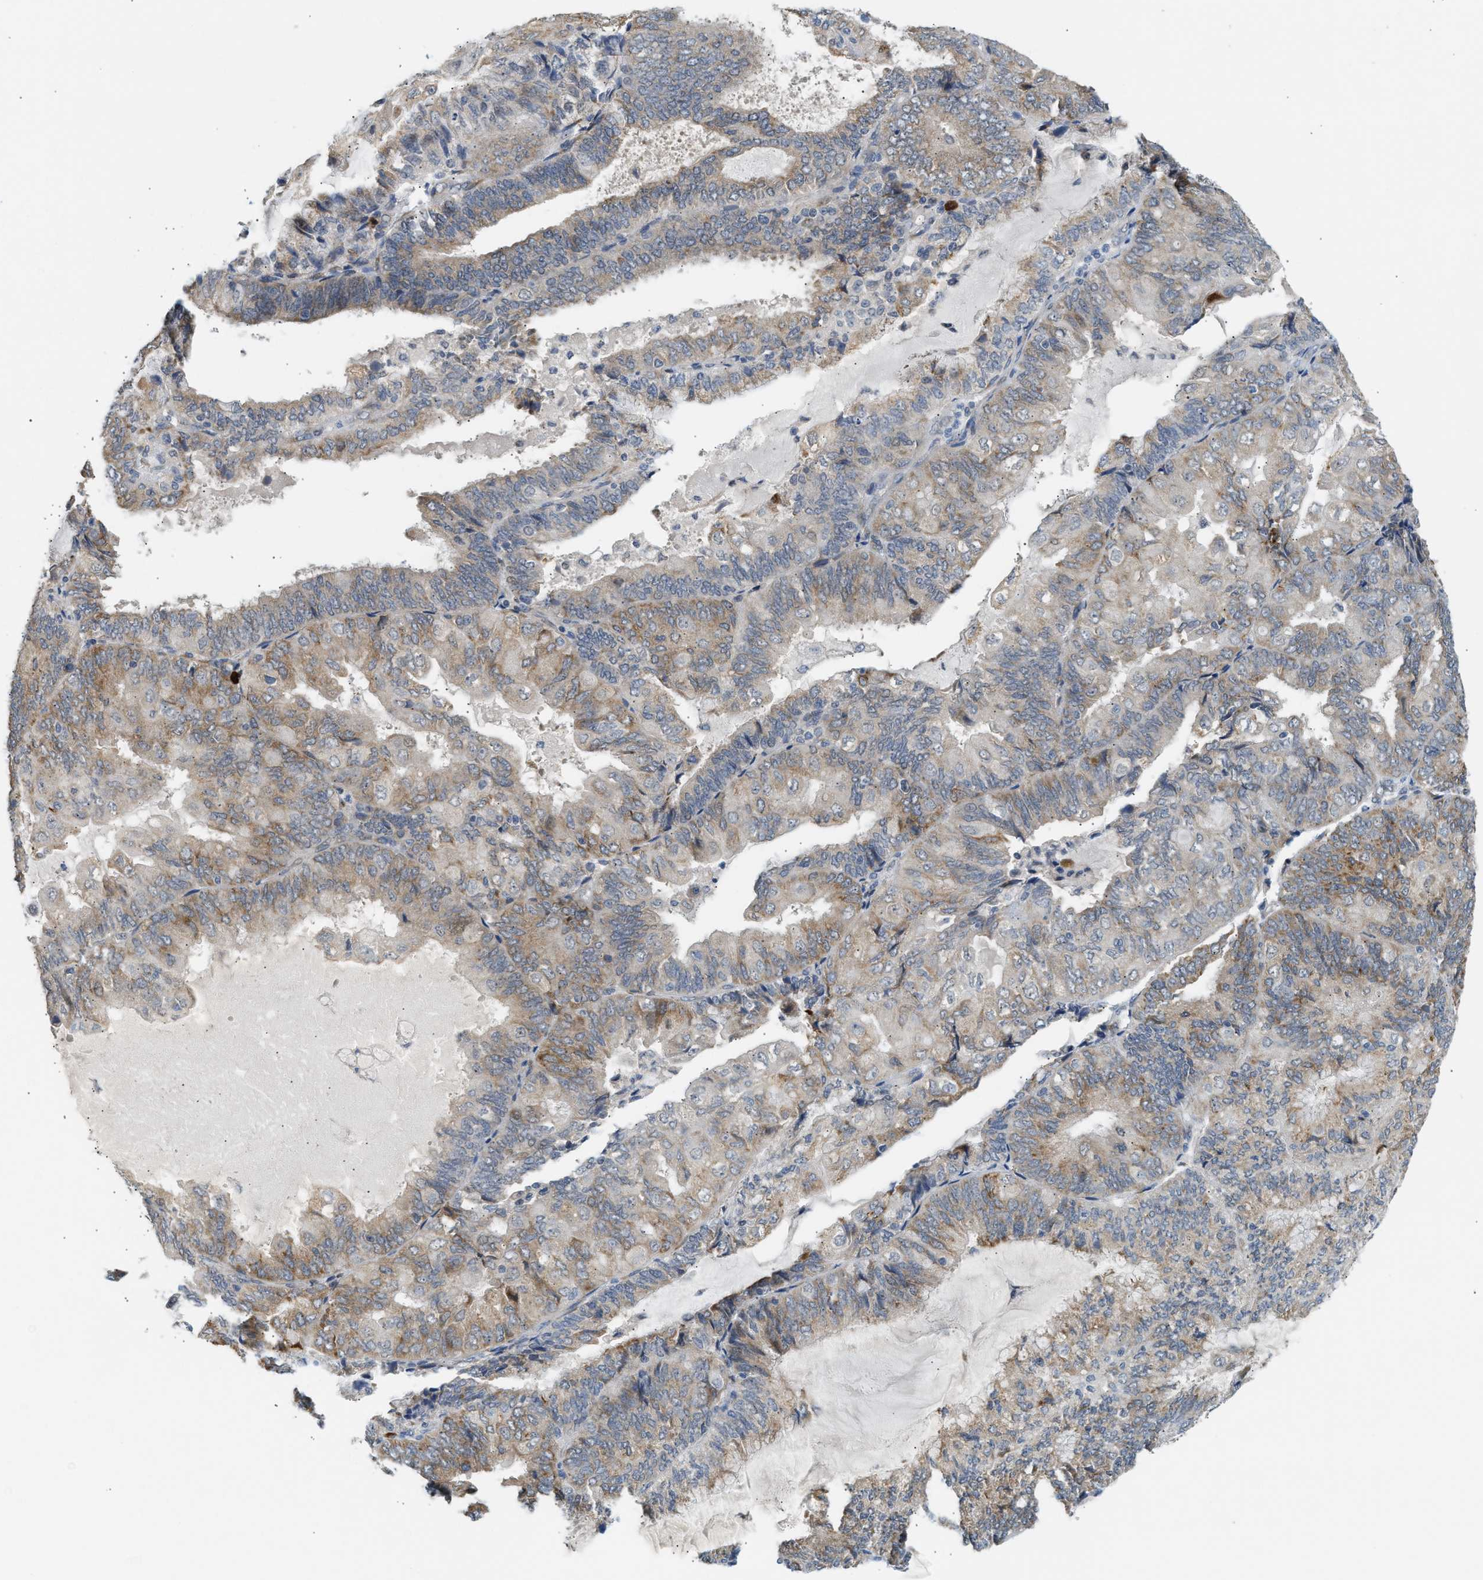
{"staining": {"intensity": "moderate", "quantity": ">75%", "location": "cytoplasmic/membranous"}, "tissue": "endometrial cancer", "cell_type": "Tumor cells", "image_type": "cancer", "snomed": [{"axis": "morphology", "description": "Adenocarcinoma, NOS"}, {"axis": "topography", "description": "Endometrium"}], "caption": "This image demonstrates IHC staining of human endometrial adenocarcinoma, with medium moderate cytoplasmic/membranous positivity in approximately >75% of tumor cells.", "gene": "KCNC2", "patient": {"sex": "female", "age": 81}}